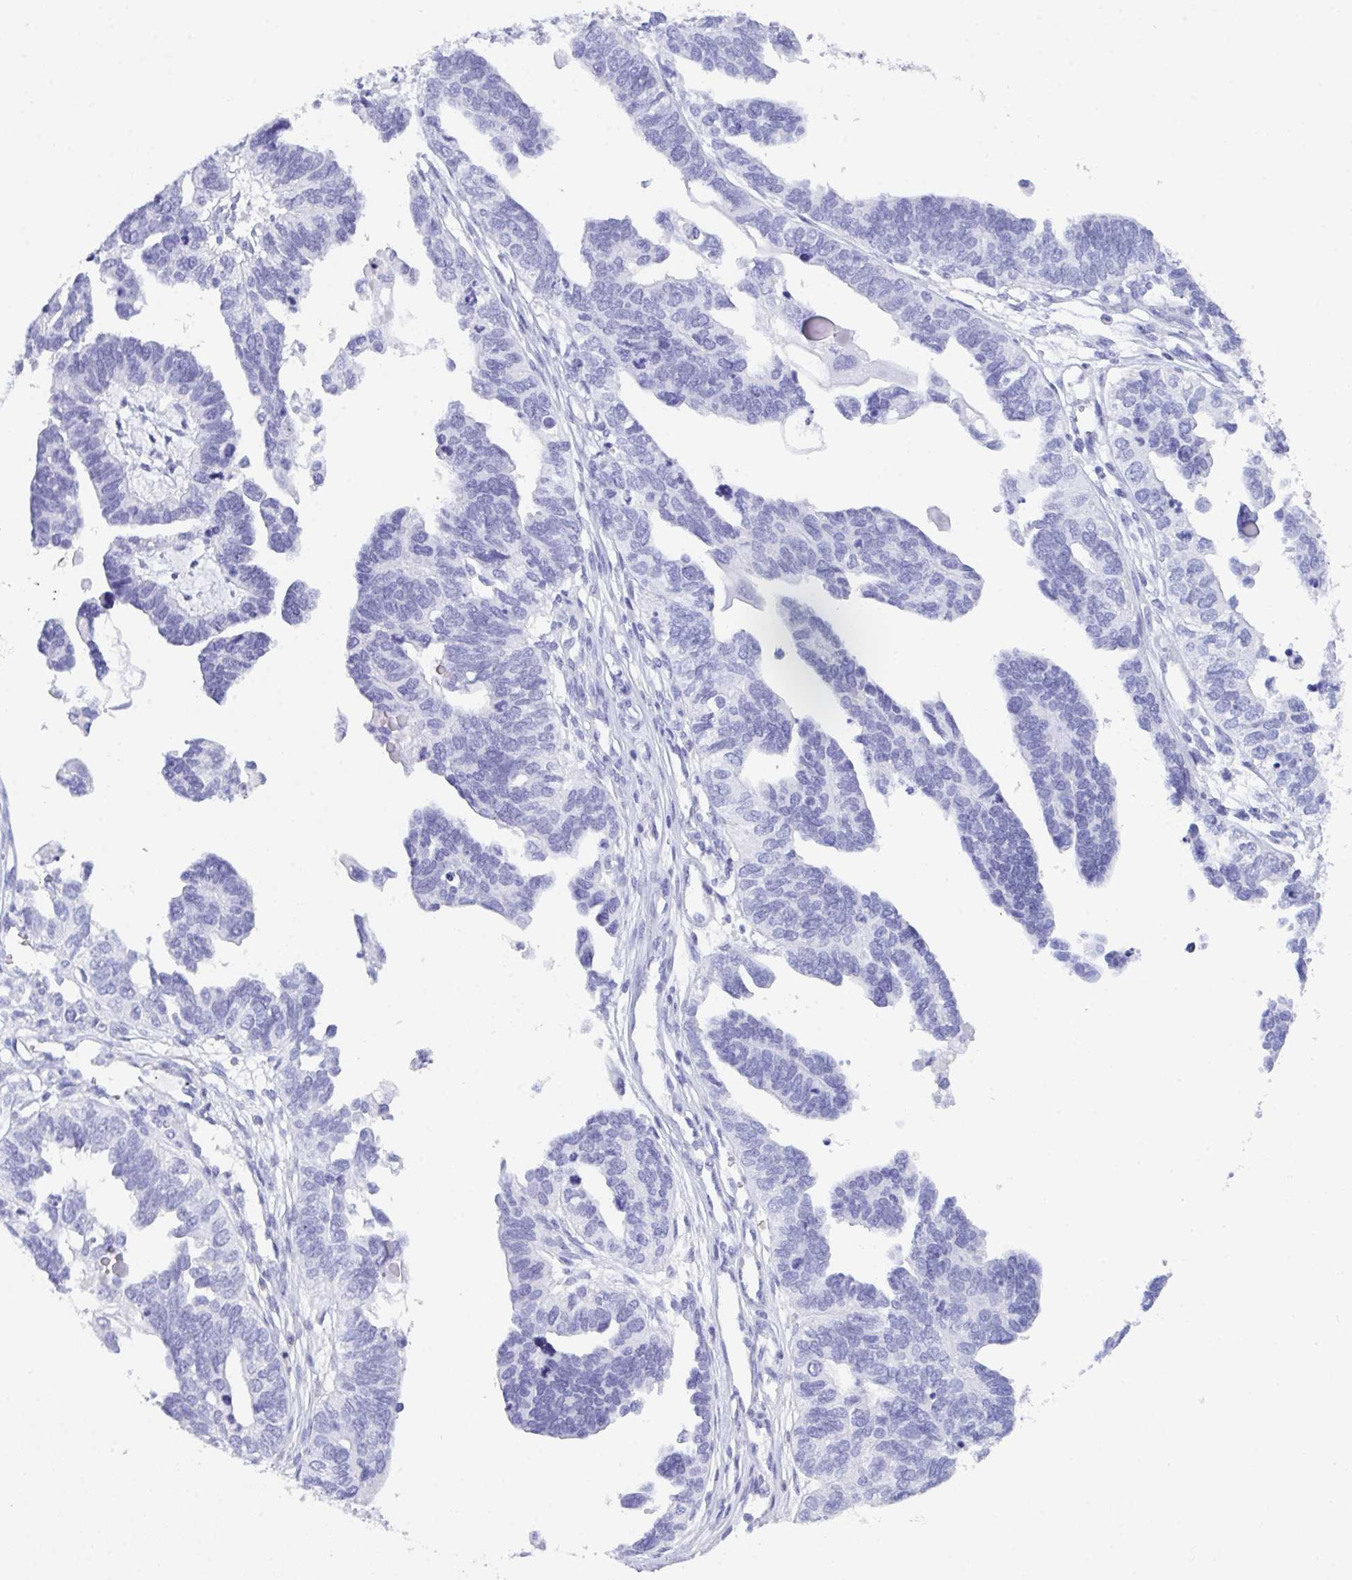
{"staining": {"intensity": "negative", "quantity": "none", "location": "none"}, "tissue": "ovarian cancer", "cell_type": "Tumor cells", "image_type": "cancer", "snomed": [{"axis": "morphology", "description": "Cystadenocarcinoma, serous, NOS"}, {"axis": "topography", "description": "Ovary"}], "caption": "Immunohistochemical staining of ovarian cancer (serous cystadenocarcinoma) reveals no significant positivity in tumor cells.", "gene": "ZNF850", "patient": {"sex": "female", "age": 51}}